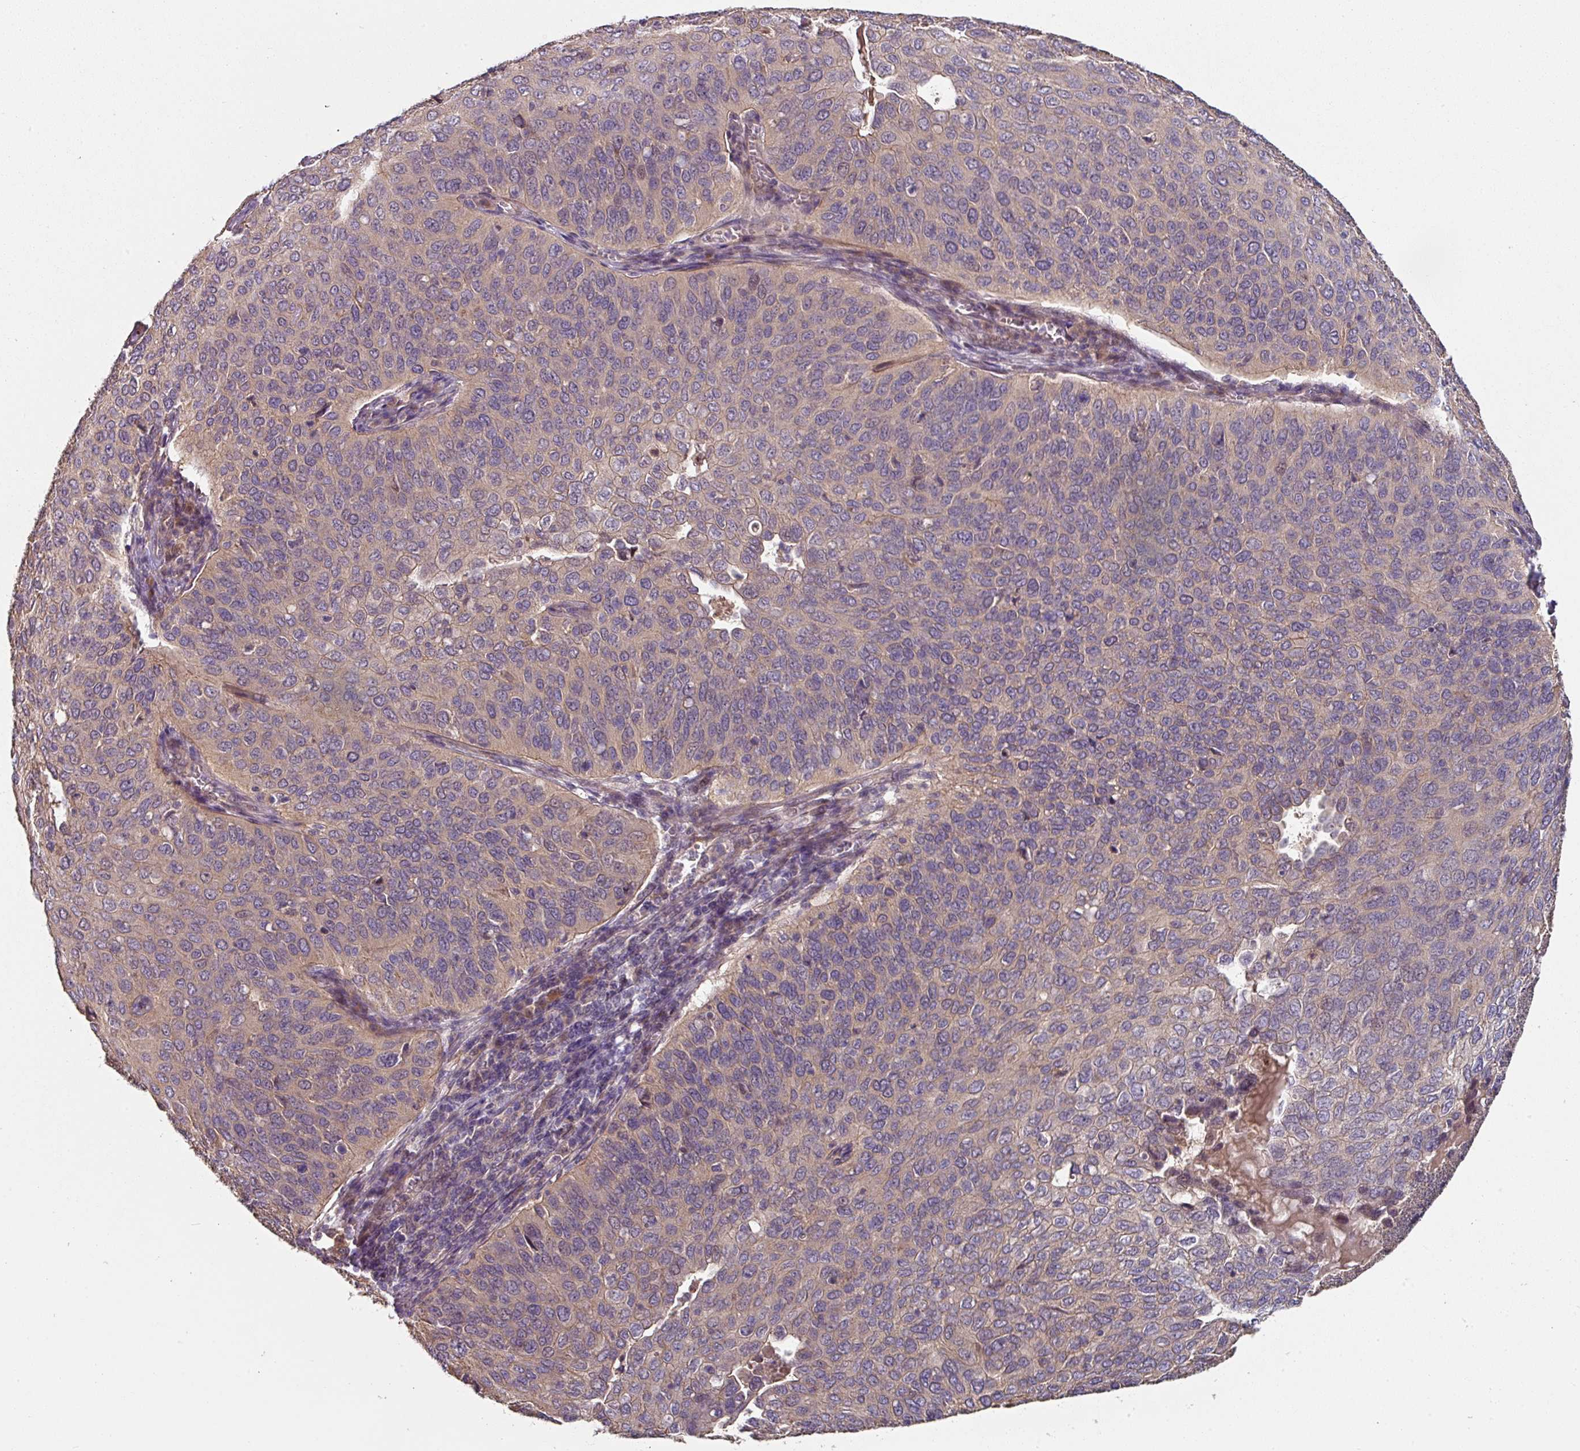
{"staining": {"intensity": "negative", "quantity": "none", "location": "none"}, "tissue": "cervical cancer", "cell_type": "Tumor cells", "image_type": "cancer", "snomed": [{"axis": "morphology", "description": "Squamous cell carcinoma, NOS"}, {"axis": "topography", "description": "Cervix"}], "caption": "Squamous cell carcinoma (cervical) was stained to show a protein in brown. There is no significant staining in tumor cells.", "gene": "C4orf48", "patient": {"sex": "female", "age": 36}}